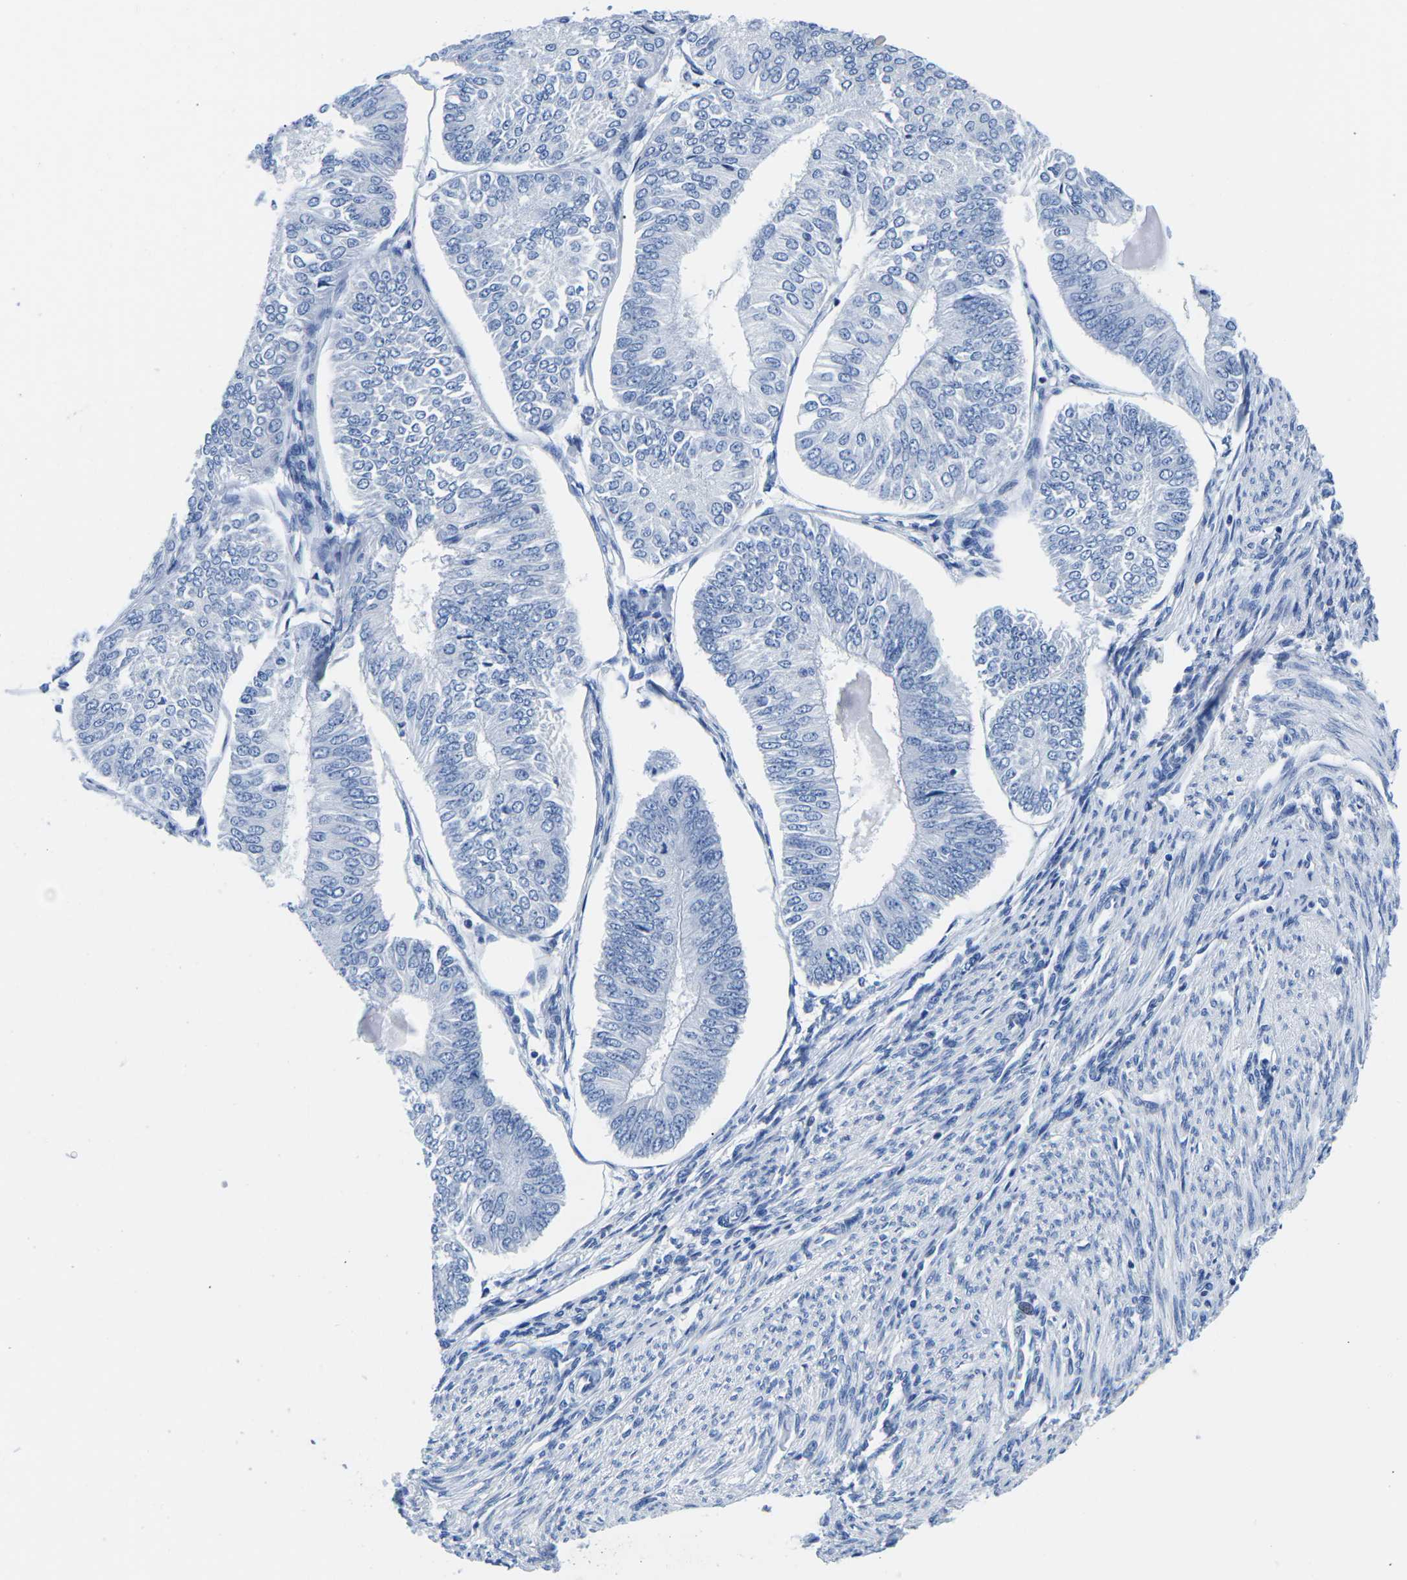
{"staining": {"intensity": "negative", "quantity": "none", "location": "none"}, "tissue": "endometrial cancer", "cell_type": "Tumor cells", "image_type": "cancer", "snomed": [{"axis": "morphology", "description": "Adenocarcinoma, NOS"}, {"axis": "topography", "description": "Endometrium"}], "caption": "Immunohistochemistry (IHC) of human adenocarcinoma (endometrial) displays no positivity in tumor cells.", "gene": "CYP1A2", "patient": {"sex": "female", "age": 58}}